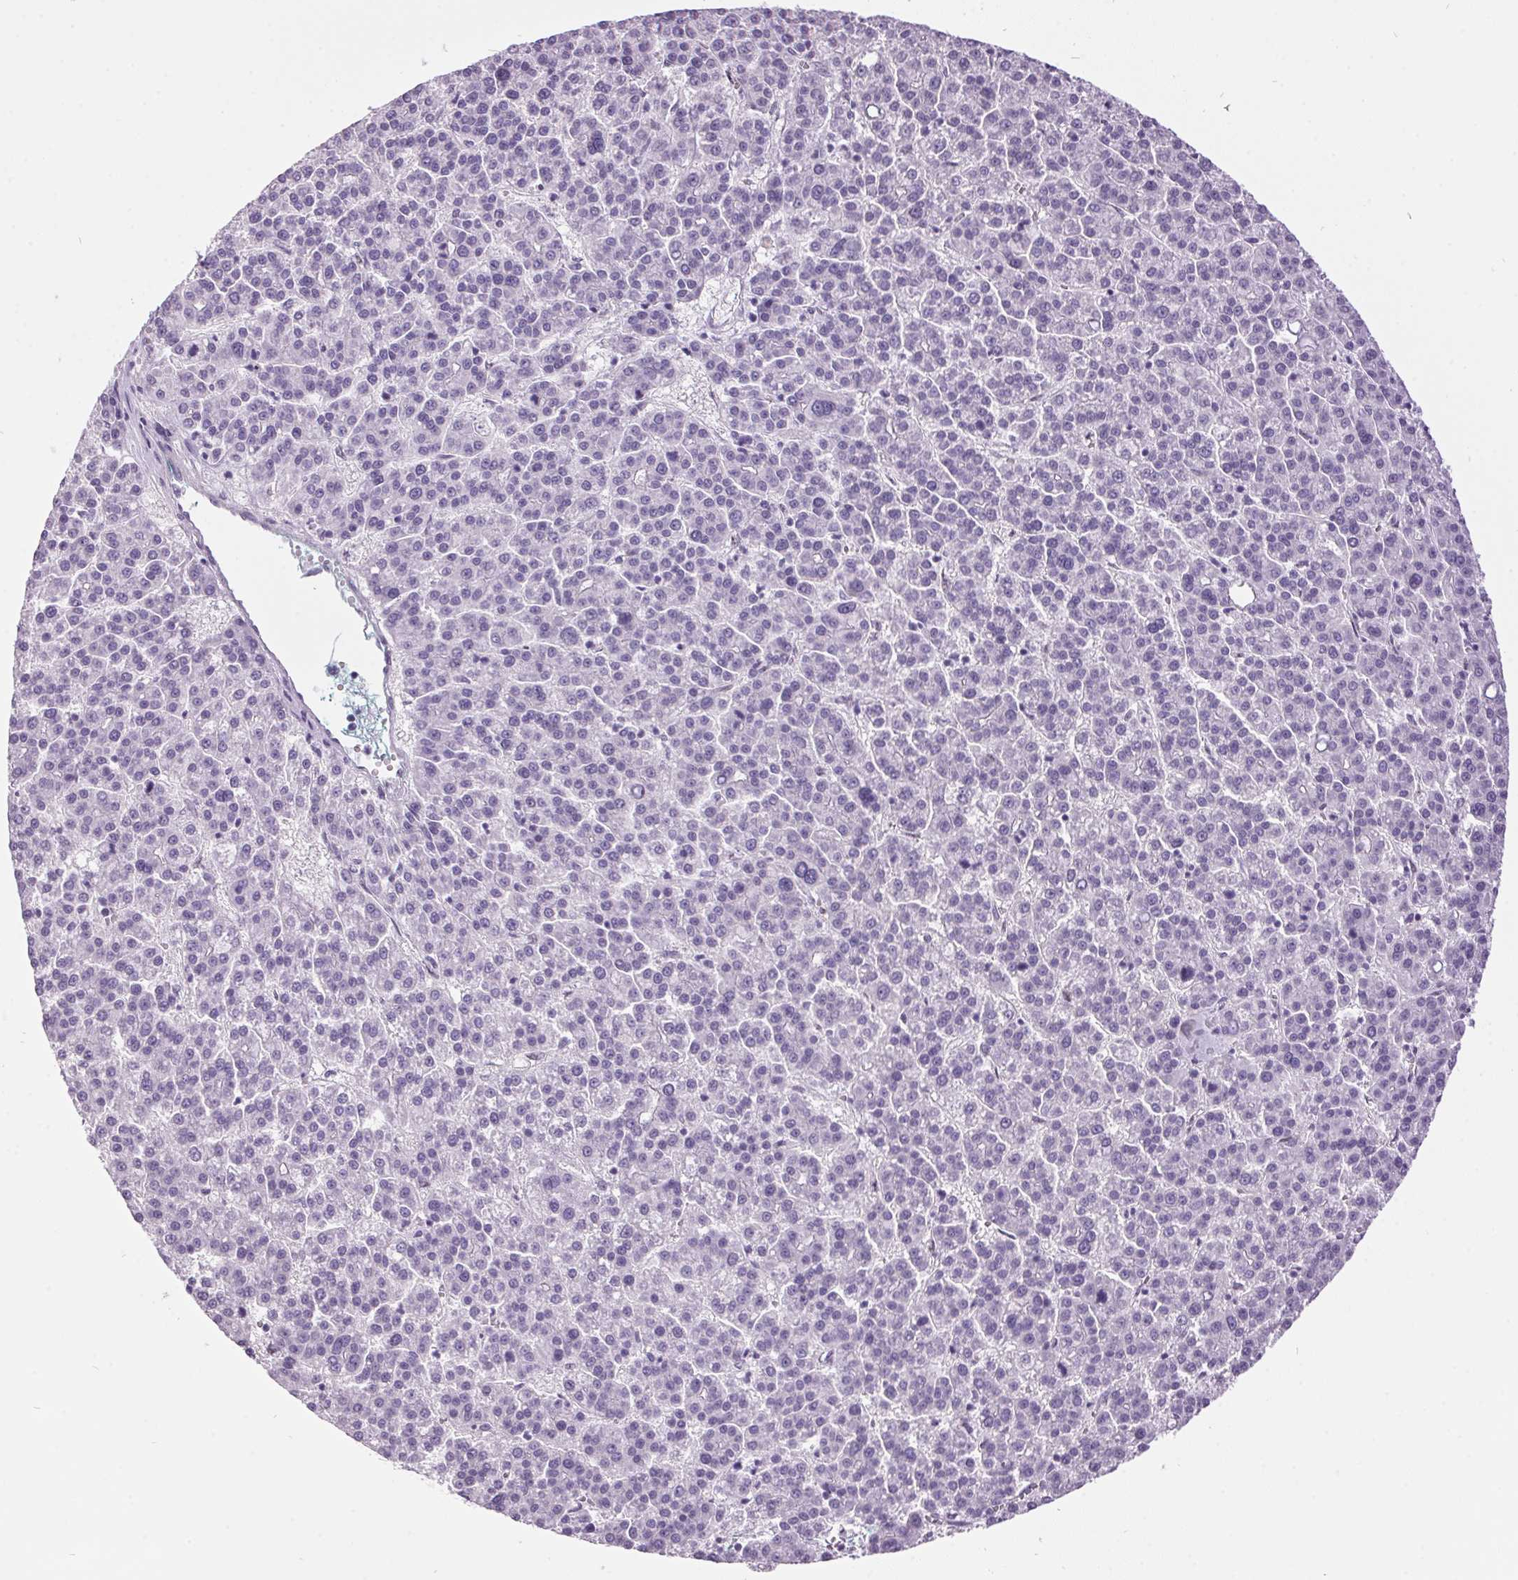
{"staining": {"intensity": "negative", "quantity": "none", "location": "none"}, "tissue": "liver cancer", "cell_type": "Tumor cells", "image_type": "cancer", "snomed": [{"axis": "morphology", "description": "Carcinoma, Hepatocellular, NOS"}, {"axis": "topography", "description": "Liver"}], "caption": "This image is of liver cancer stained with immunohistochemistry (IHC) to label a protein in brown with the nuclei are counter-stained blue. There is no staining in tumor cells.", "gene": "ODAD2", "patient": {"sex": "female", "age": 58}}